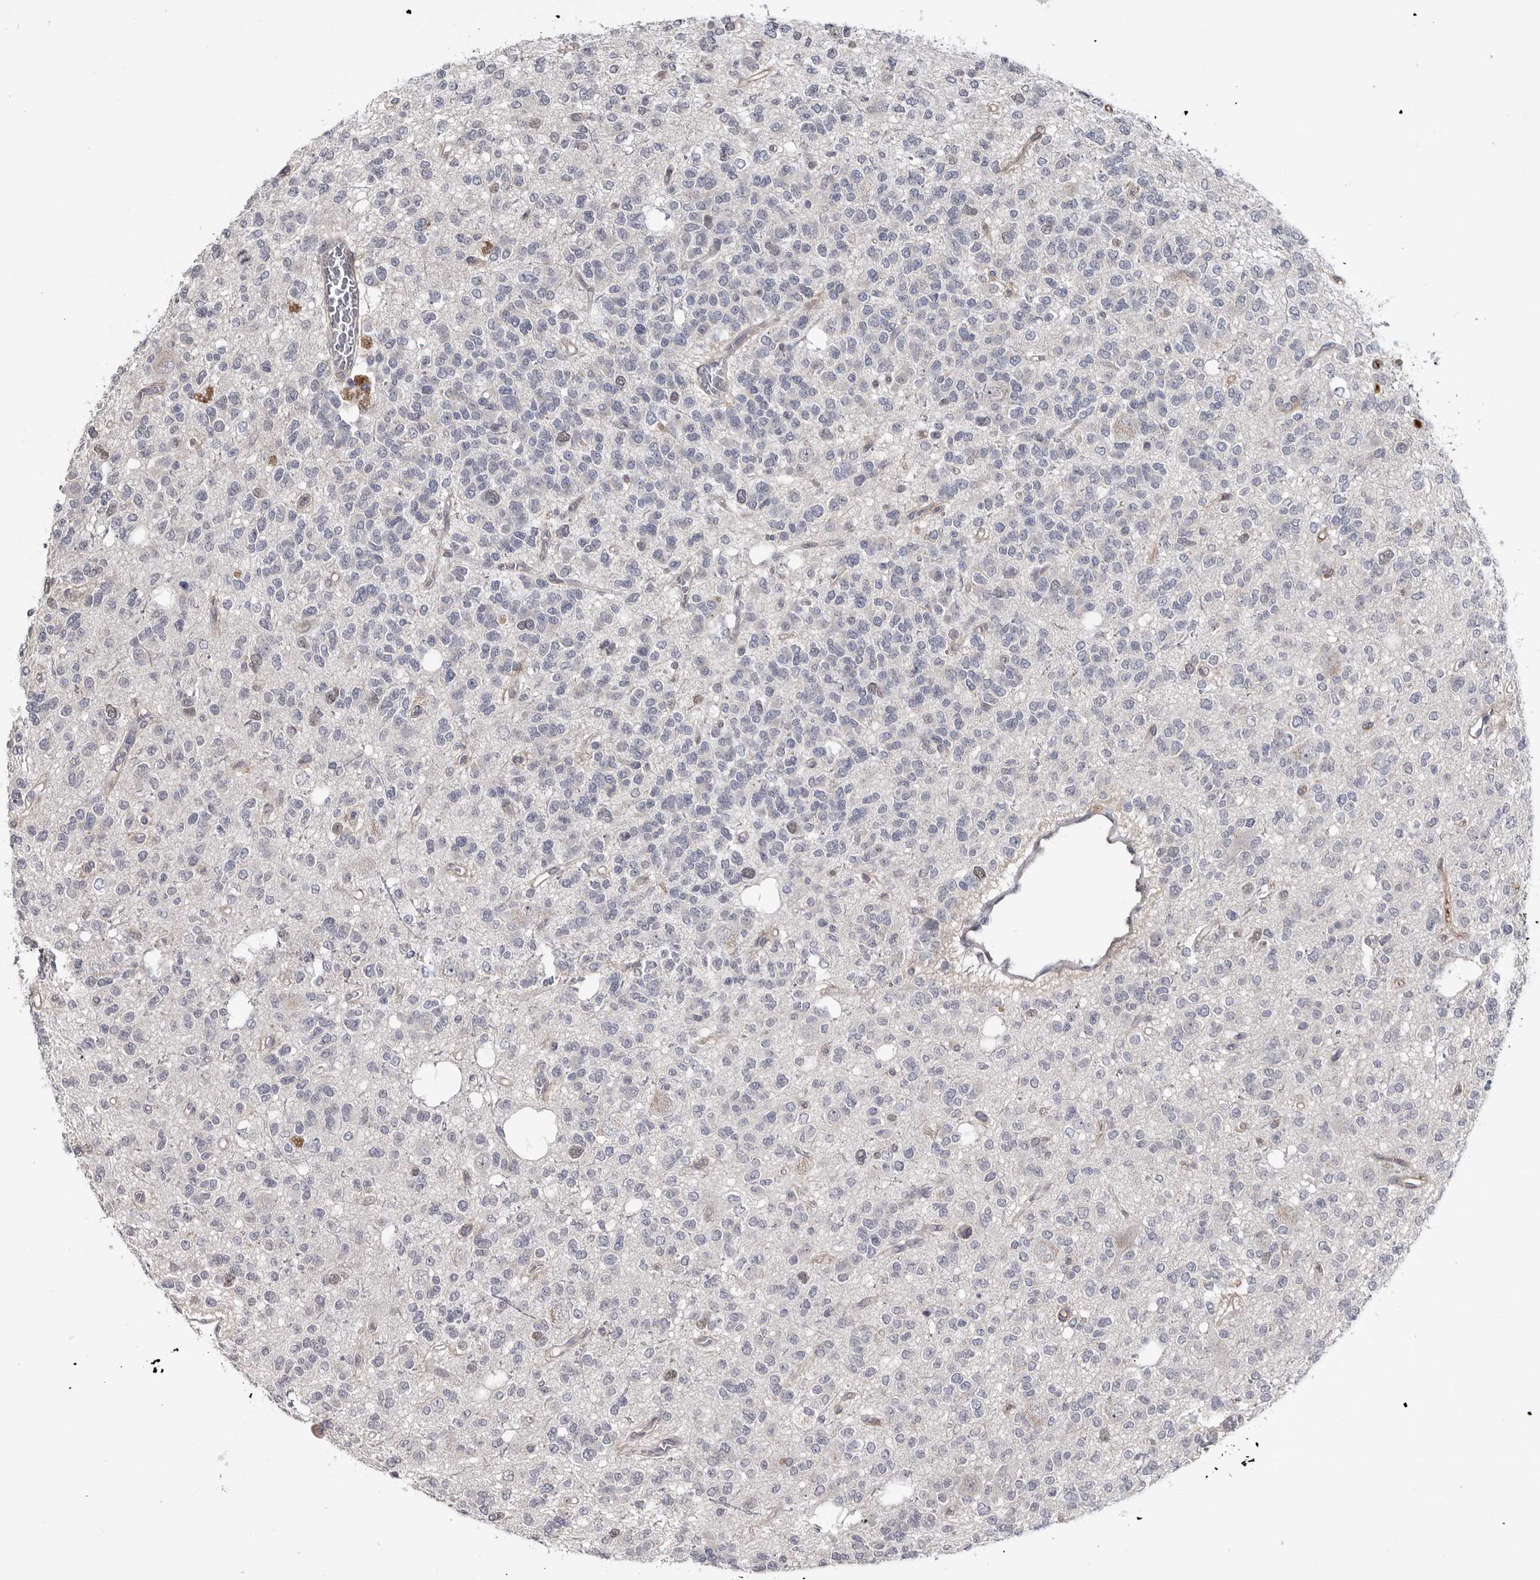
{"staining": {"intensity": "negative", "quantity": "none", "location": "none"}, "tissue": "glioma", "cell_type": "Tumor cells", "image_type": "cancer", "snomed": [{"axis": "morphology", "description": "Glioma, malignant, Low grade"}, {"axis": "topography", "description": "Brain"}], "caption": "The photomicrograph shows no significant positivity in tumor cells of malignant glioma (low-grade).", "gene": "ZNF277", "patient": {"sex": "male", "age": 38}}